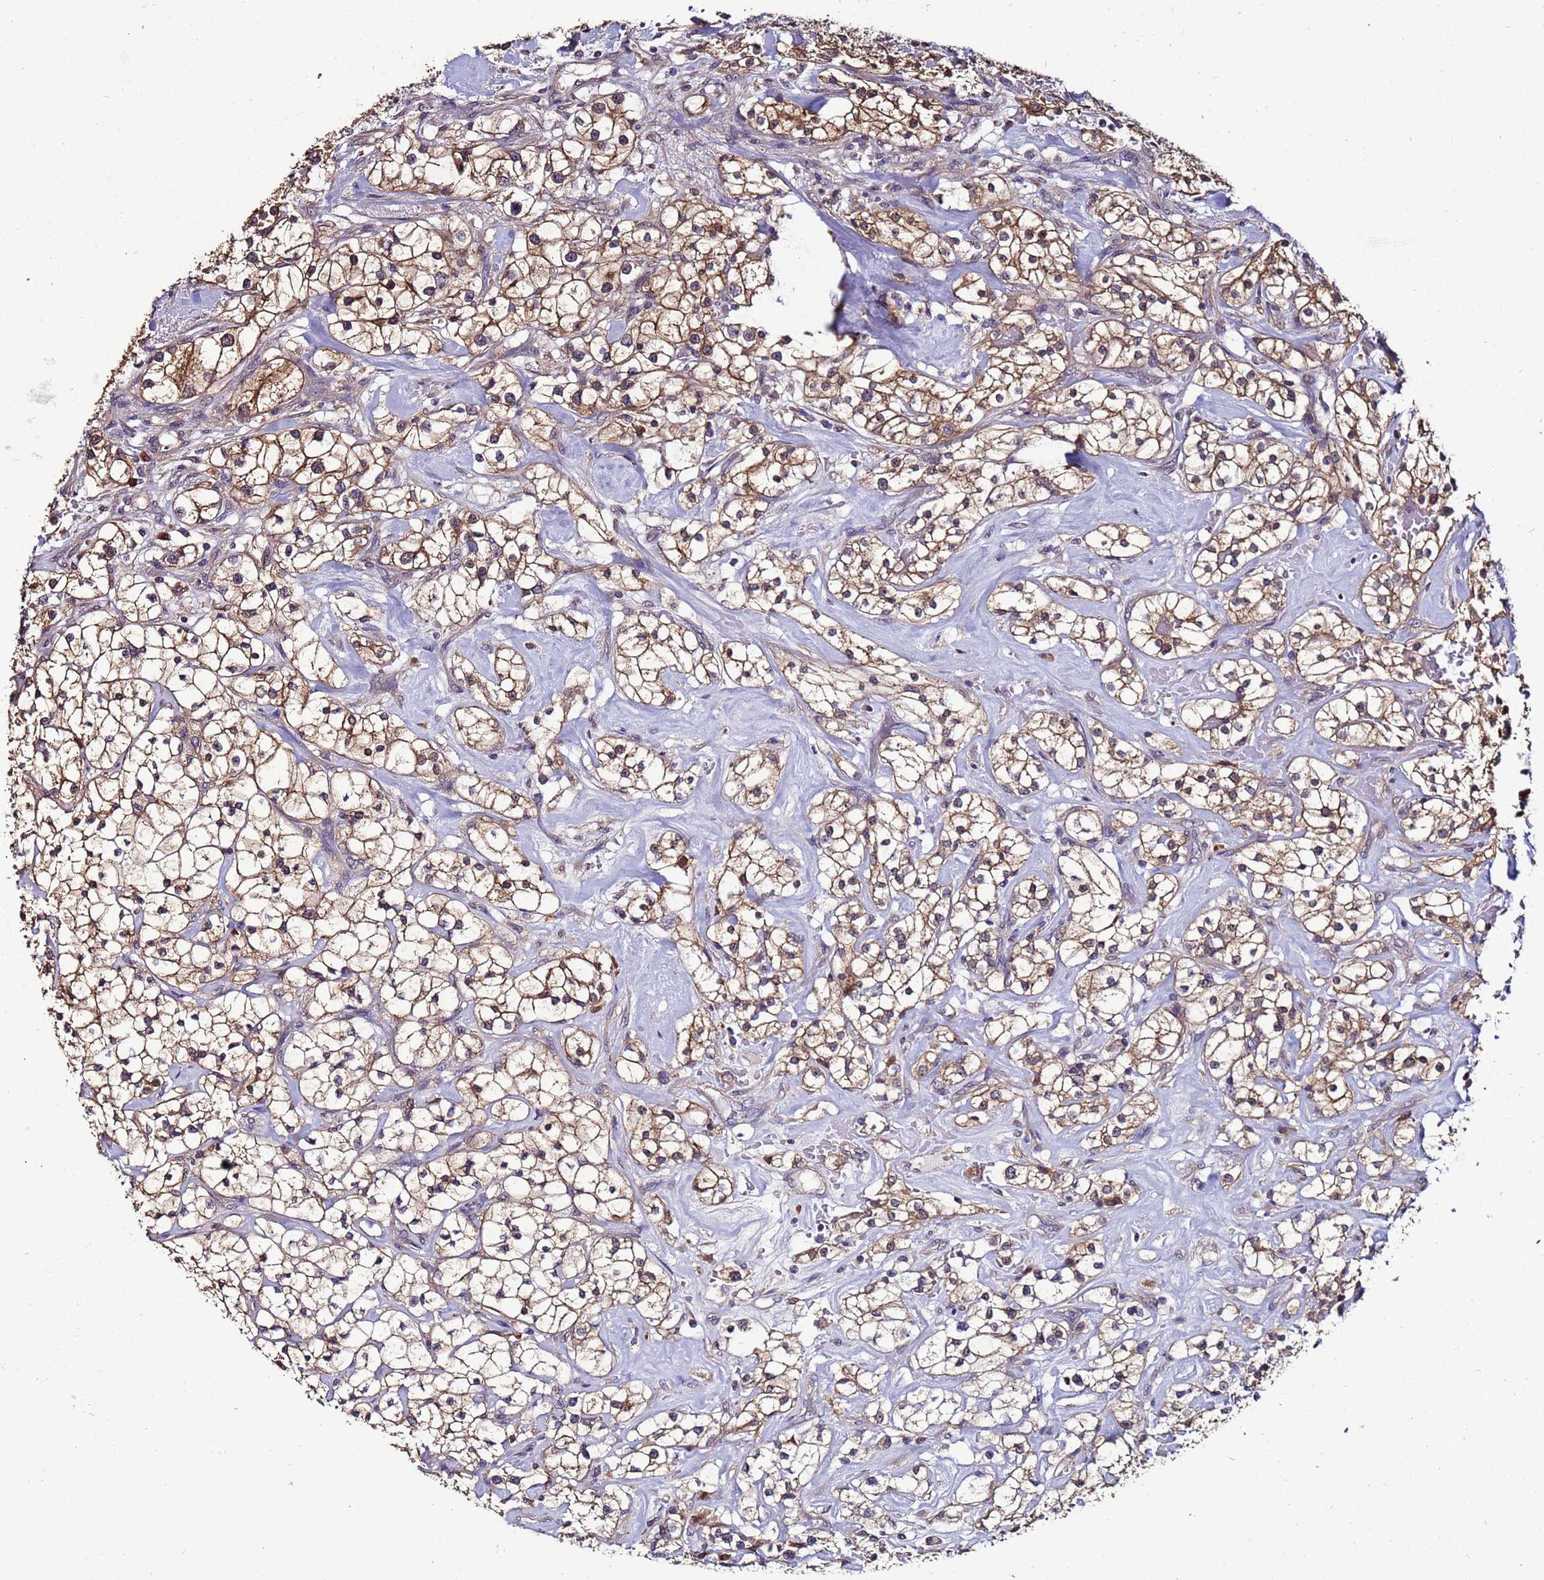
{"staining": {"intensity": "moderate", "quantity": ">75%", "location": "cytoplasmic/membranous"}, "tissue": "renal cancer", "cell_type": "Tumor cells", "image_type": "cancer", "snomed": [{"axis": "morphology", "description": "Adenocarcinoma, NOS"}, {"axis": "topography", "description": "Kidney"}], "caption": "Renal cancer (adenocarcinoma) stained with a protein marker displays moderate staining in tumor cells.", "gene": "NAXE", "patient": {"sex": "male", "age": 77}}